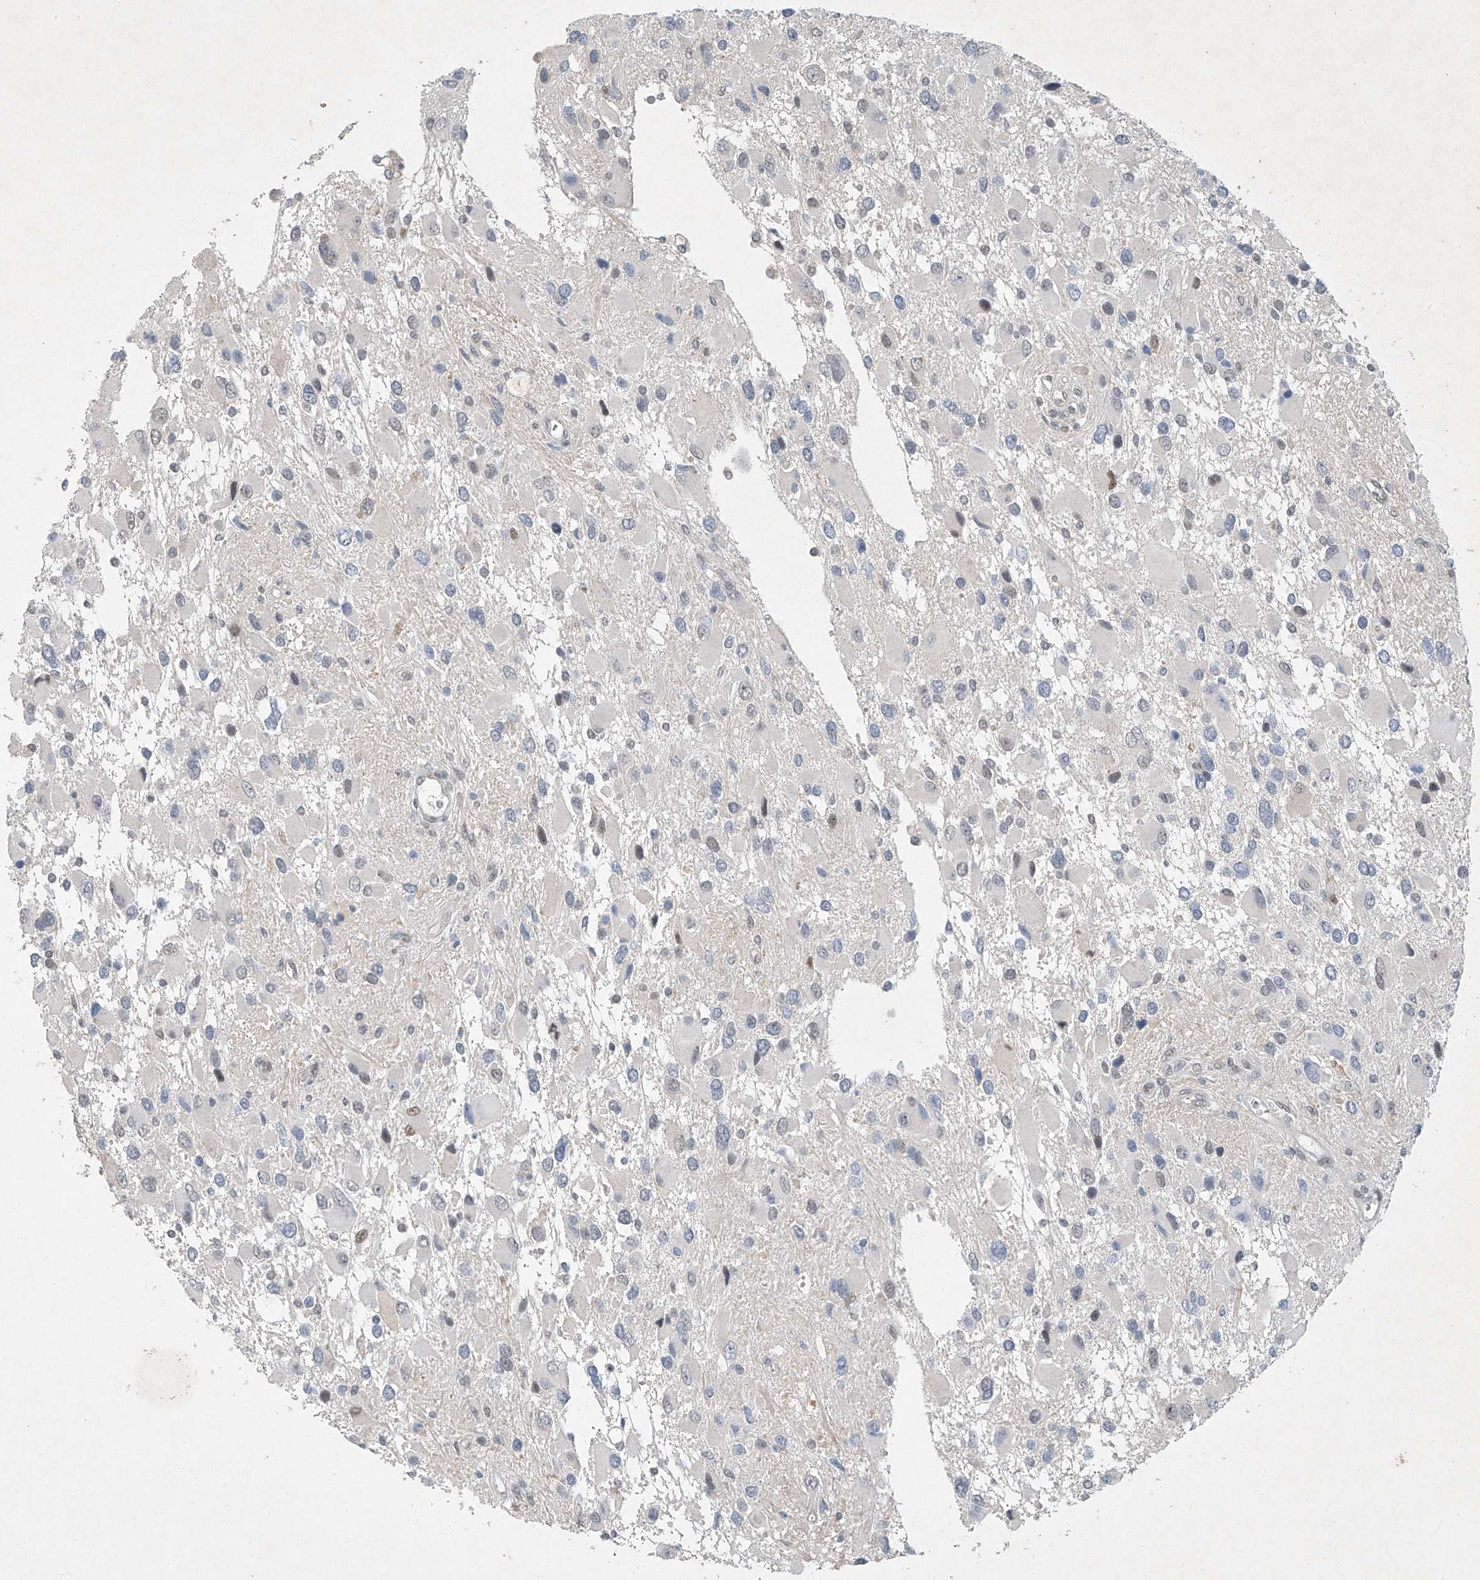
{"staining": {"intensity": "weak", "quantity": "<25%", "location": "nuclear"}, "tissue": "glioma", "cell_type": "Tumor cells", "image_type": "cancer", "snomed": [{"axis": "morphology", "description": "Glioma, malignant, High grade"}, {"axis": "topography", "description": "Brain"}], "caption": "IHC of human glioma reveals no positivity in tumor cells.", "gene": "TAF8", "patient": {"sex": "male", "age": 53}}